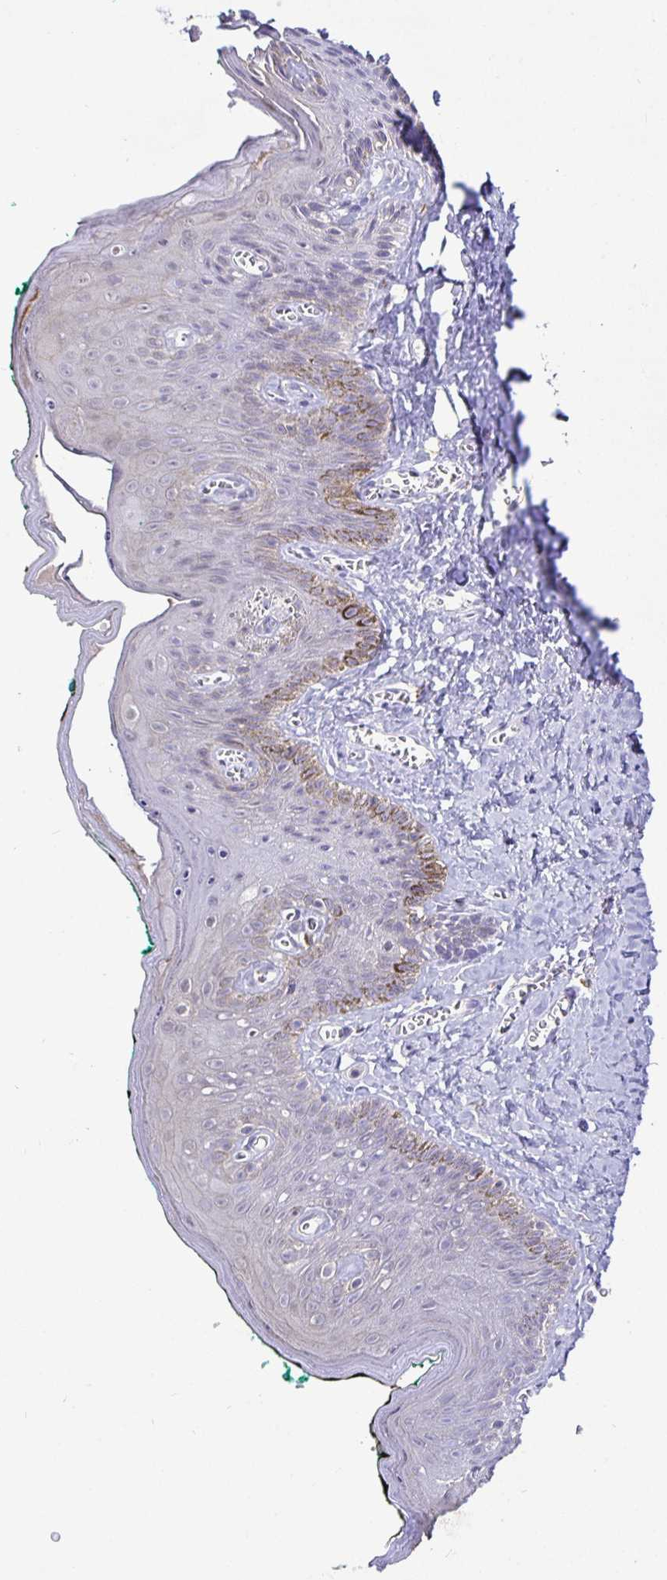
{"staining": {"intensity": "moderate", "quantity": "<25%", "location": "cytoplasmic/membranous"}, "tissue": "skin", "cell_type": "Epidermal cells", "image_type": "normal", "snomed": [{"axis": "morphology", "description": "Normal tissue, NOS"}, {"axis": "topography", "description": "Vulva"}, {"axis": "topography", "description": "Peripheral nerve tissue"}], "caption": "Immunohistochemistry (IHC) of normal skin displays low levels of moderate cytoplasmic/membranous expression in approximately <25% of epidermal cells.", "gene": "EZHIP", "patient": {"sex": "female", "age": 66}}